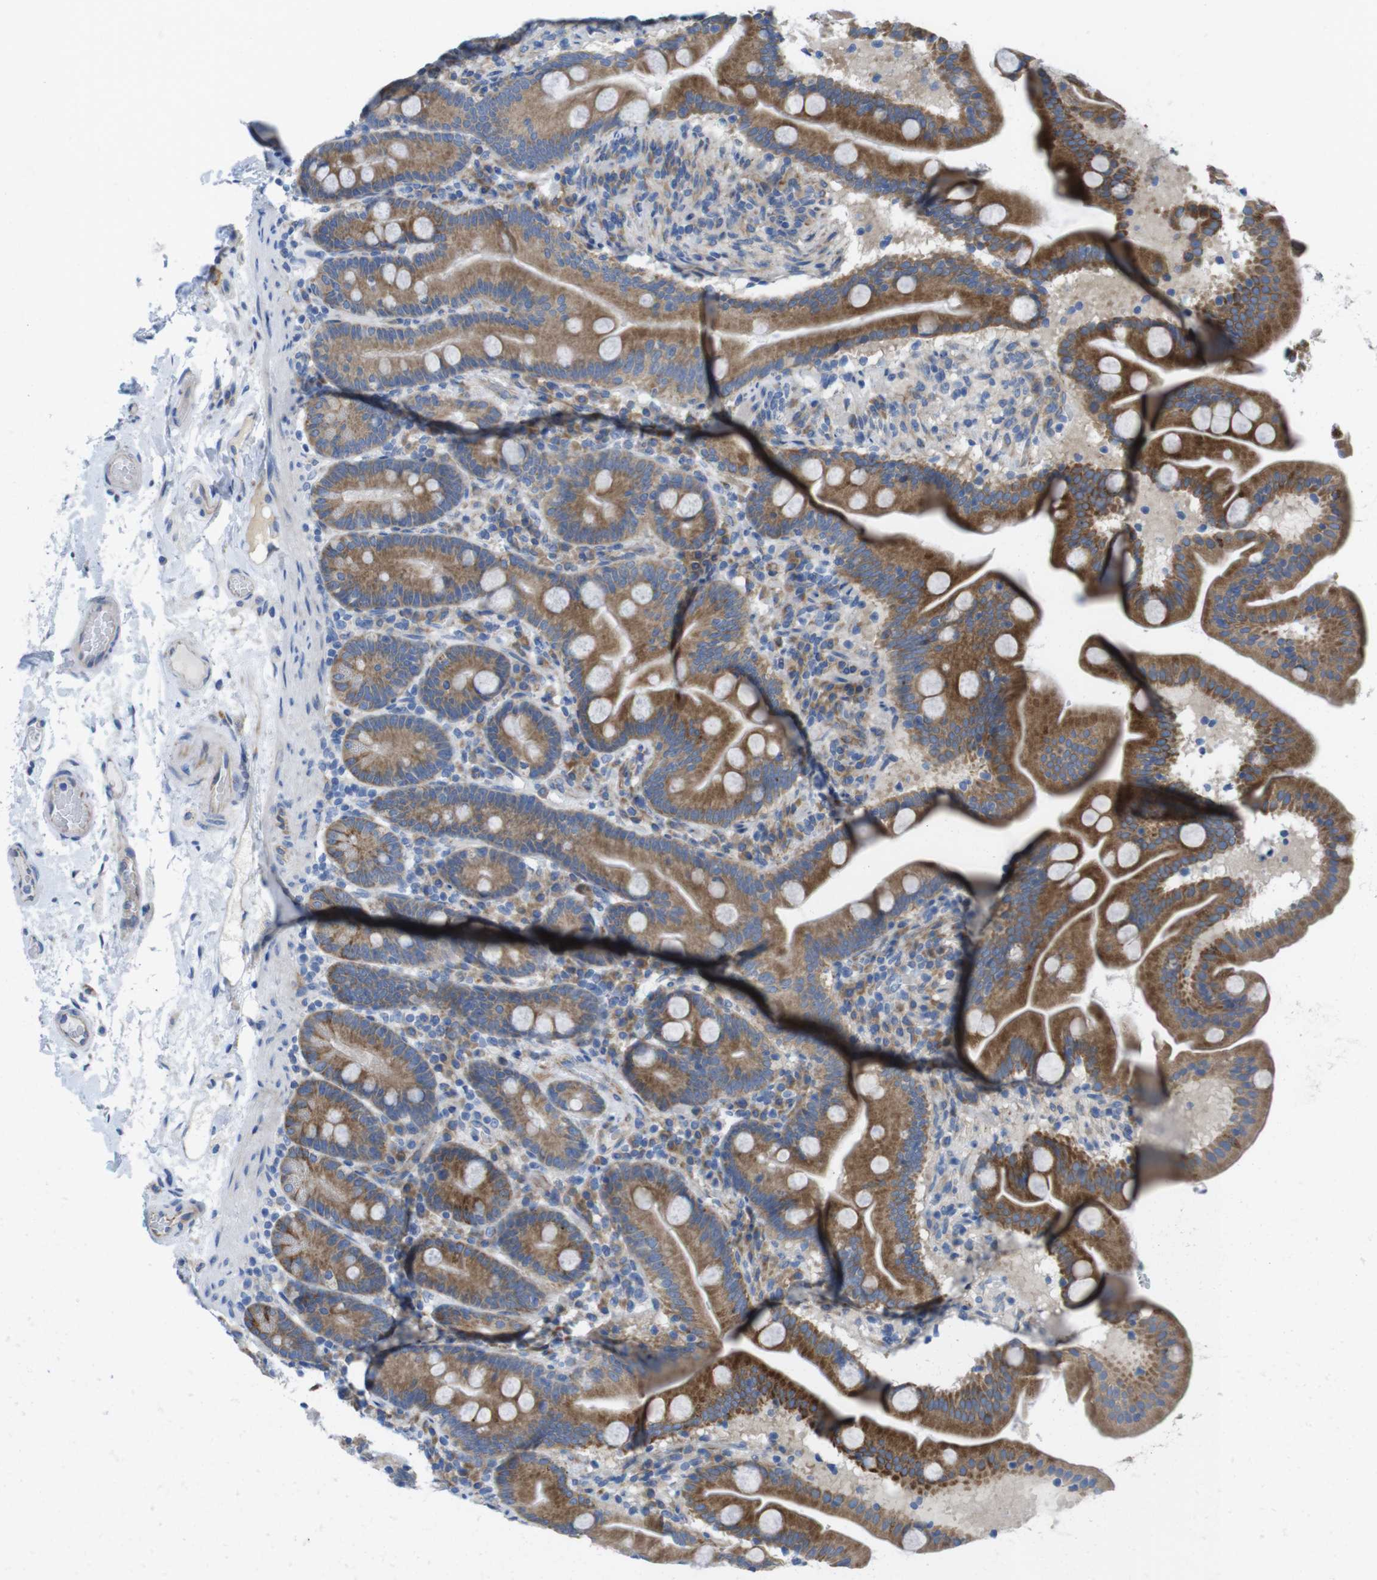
{"staining": {"intensity": "moderate", "quantity": ">75%", "location": "cytoplasmic/membranous"}, "tissue": "duodenum", "cell_type": "Glandular cells", "image_type": "normal", "snomed": [{"axis": "morphology", "description": "Normal tissue, NOS"}, {"axis": "topography", "description": "Duodenum"}], "caption": "Brown immunohistochemical staining in unremarkable duodenum shows moderate cytoplasmic/membranous staining in approximately >75% of glandular cells.", "gene": "TMEM234", "patient": {"sex": "male", "age": 54}}